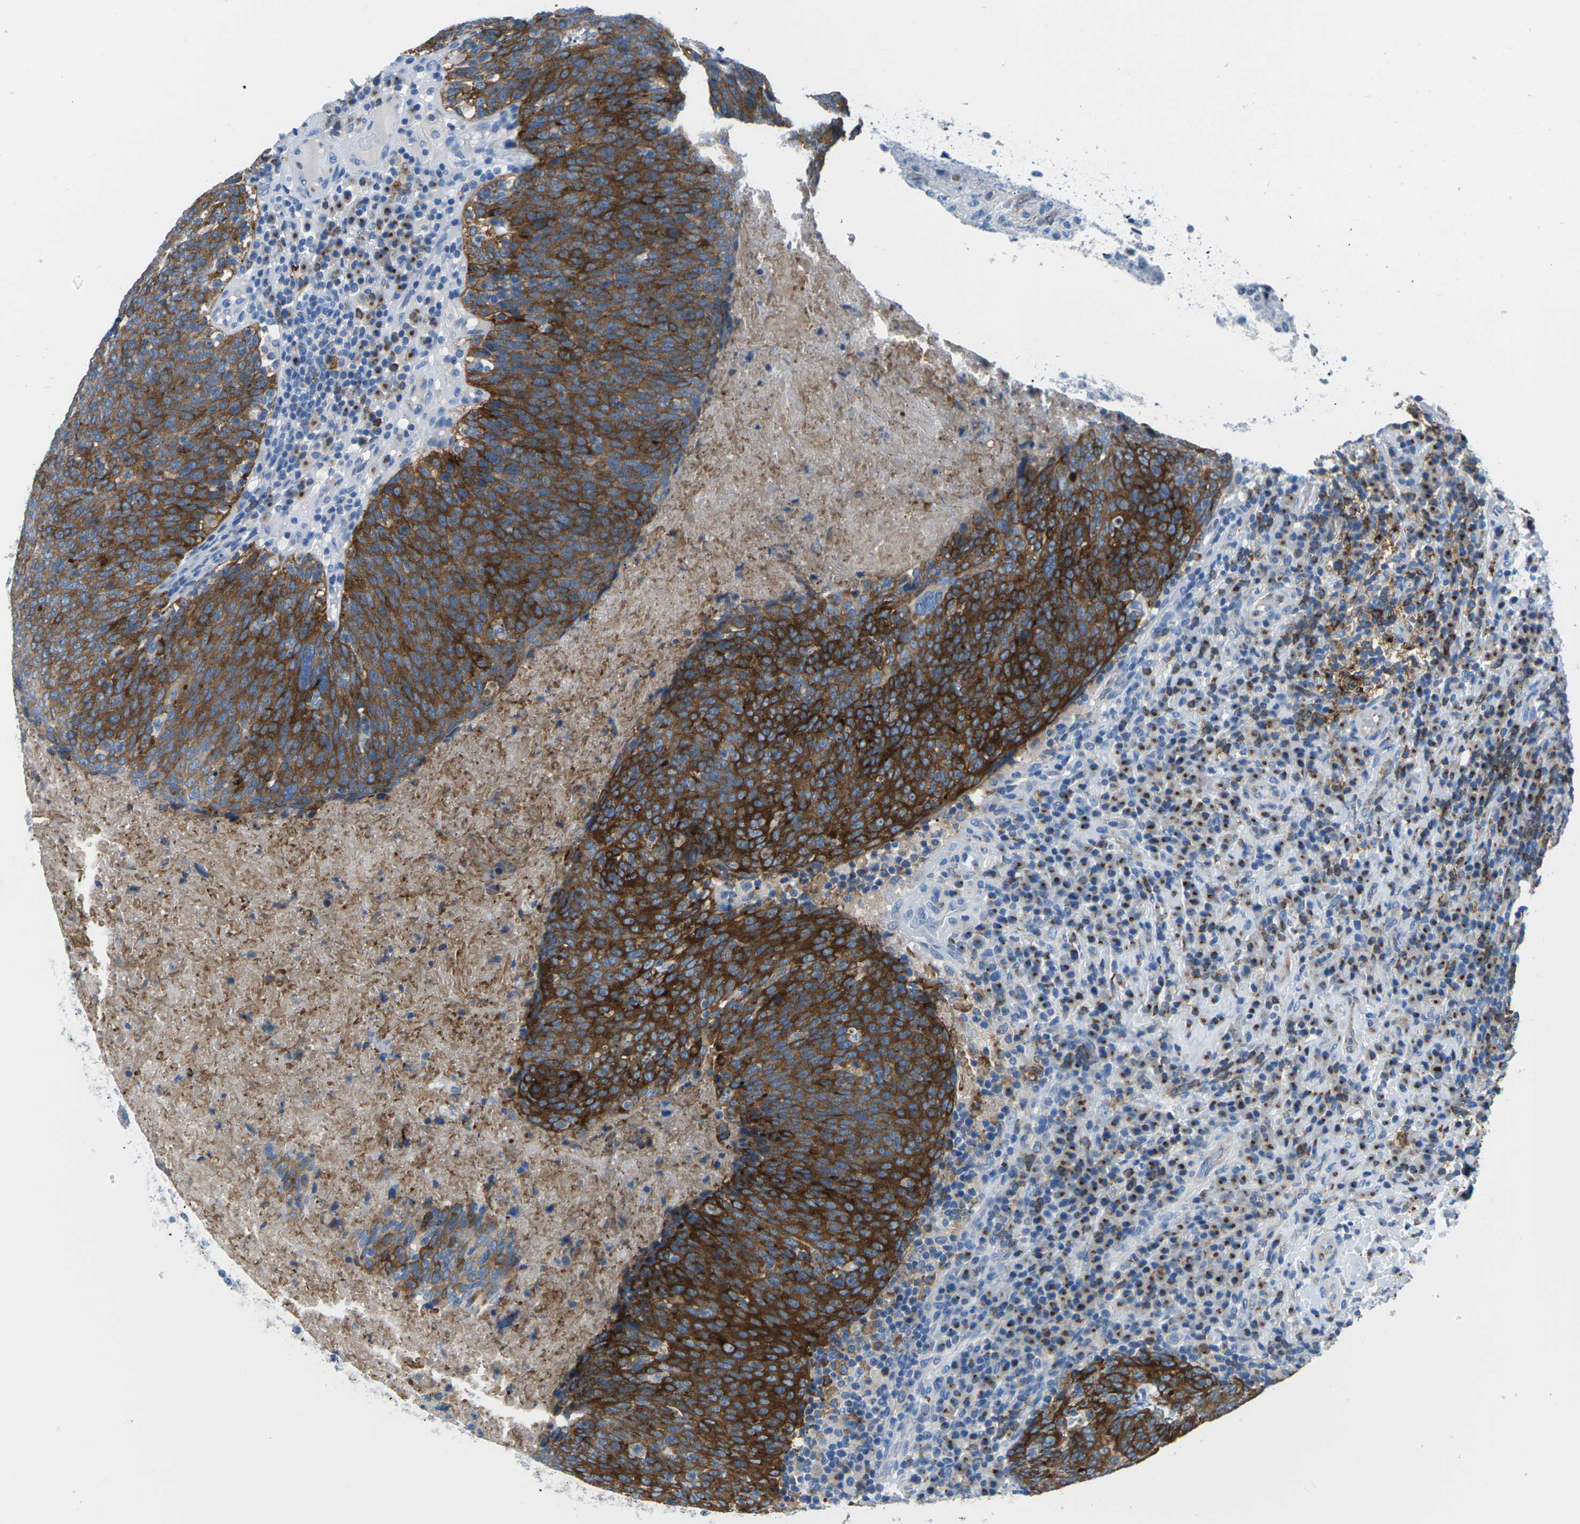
{"staining": {"intensity": "strong", "quantity": ">75%", "location": "cytoplasmic/membranous"}, "tissue": "head and neck cancer", "cell_type": "Tumor cells", "image_type": "cancer", "snomed": [{"axis": "morphology", "description": "Squamous cell carcinoma, NOS"}, {"axis": "morphology", "description": "Squamous cell carcinoma, metastatic, NOS"}, {"axis": "topography", "description": "Lymph node"}, {"axis": "topography", "description": "Head-Neck"}], "caption": "This is a micrograph of immunohistochemistry (IHC) staining of head and neck squamous cell carcinoma, which shows strong staining in the cytoplasmic/membranous of tumor cells.", "gene": "SYNGR2", "patient": {"sex": "male", "age": 62}}